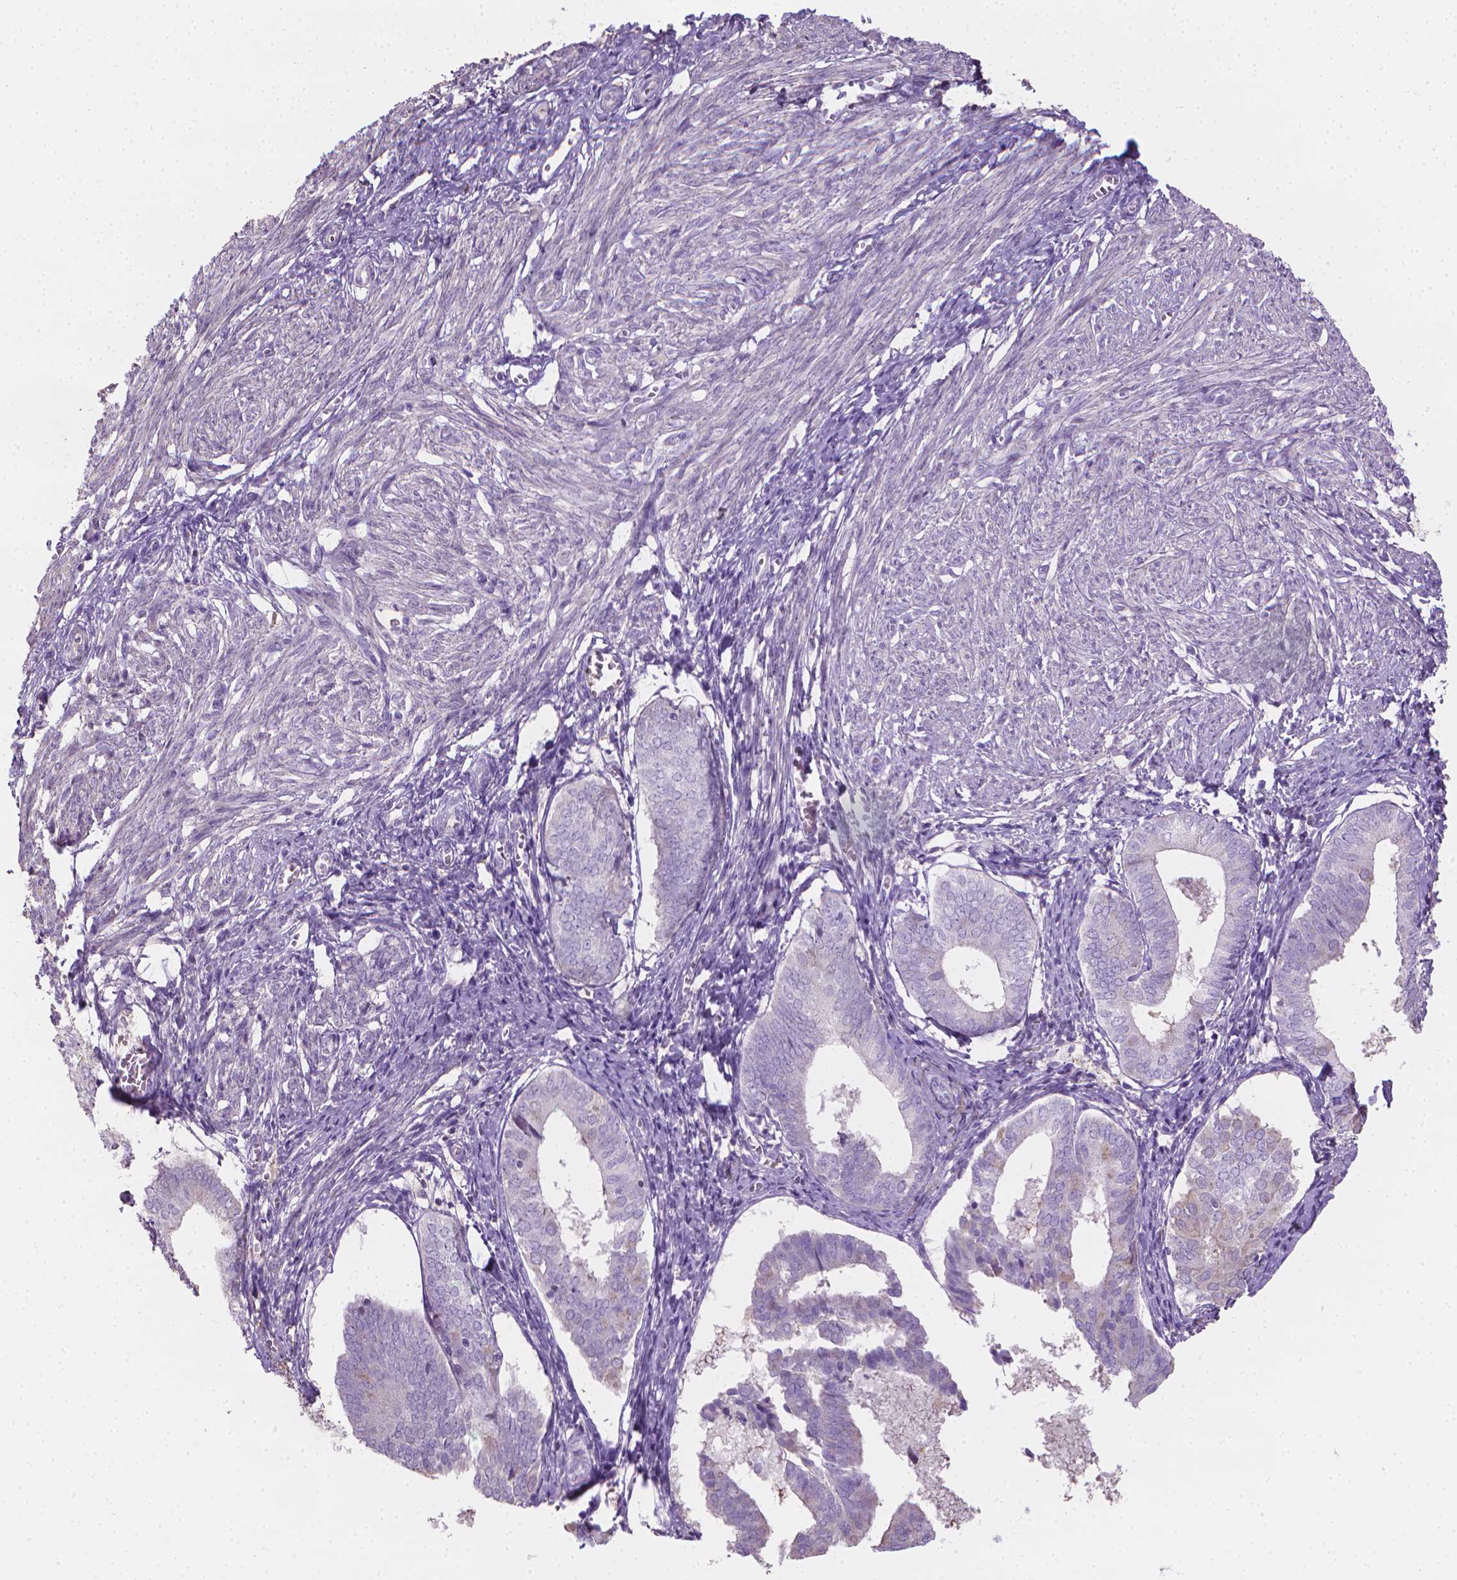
{"staining": {"intensity": "negative", "quantity": "none", "location": "none"}, "tissue": "endometrium", "cell_type": "Cells in endometrial stroma", "image_type": "normal", "snomed": [{"axis": "morphology", "description": "Normal tissue, NOS"}, {"axis": "topography", "description": "Endometrium"}], "caption": "This micrograph is of normal endometrium stained with immunohistochemistry to label a protein in brown with the nuclei are counter-stained blue. There is no staining in cells in endometrial stroma. Brightfield microscopy of immunohistochemistry (IHC) stained with DAB (3,3'-diaminobenzidine) (brown) and hematoxylin (blue), captured at high magnification.", "gene": "CABCOCO1", "patient": {"sex": "female", "age": 50}}